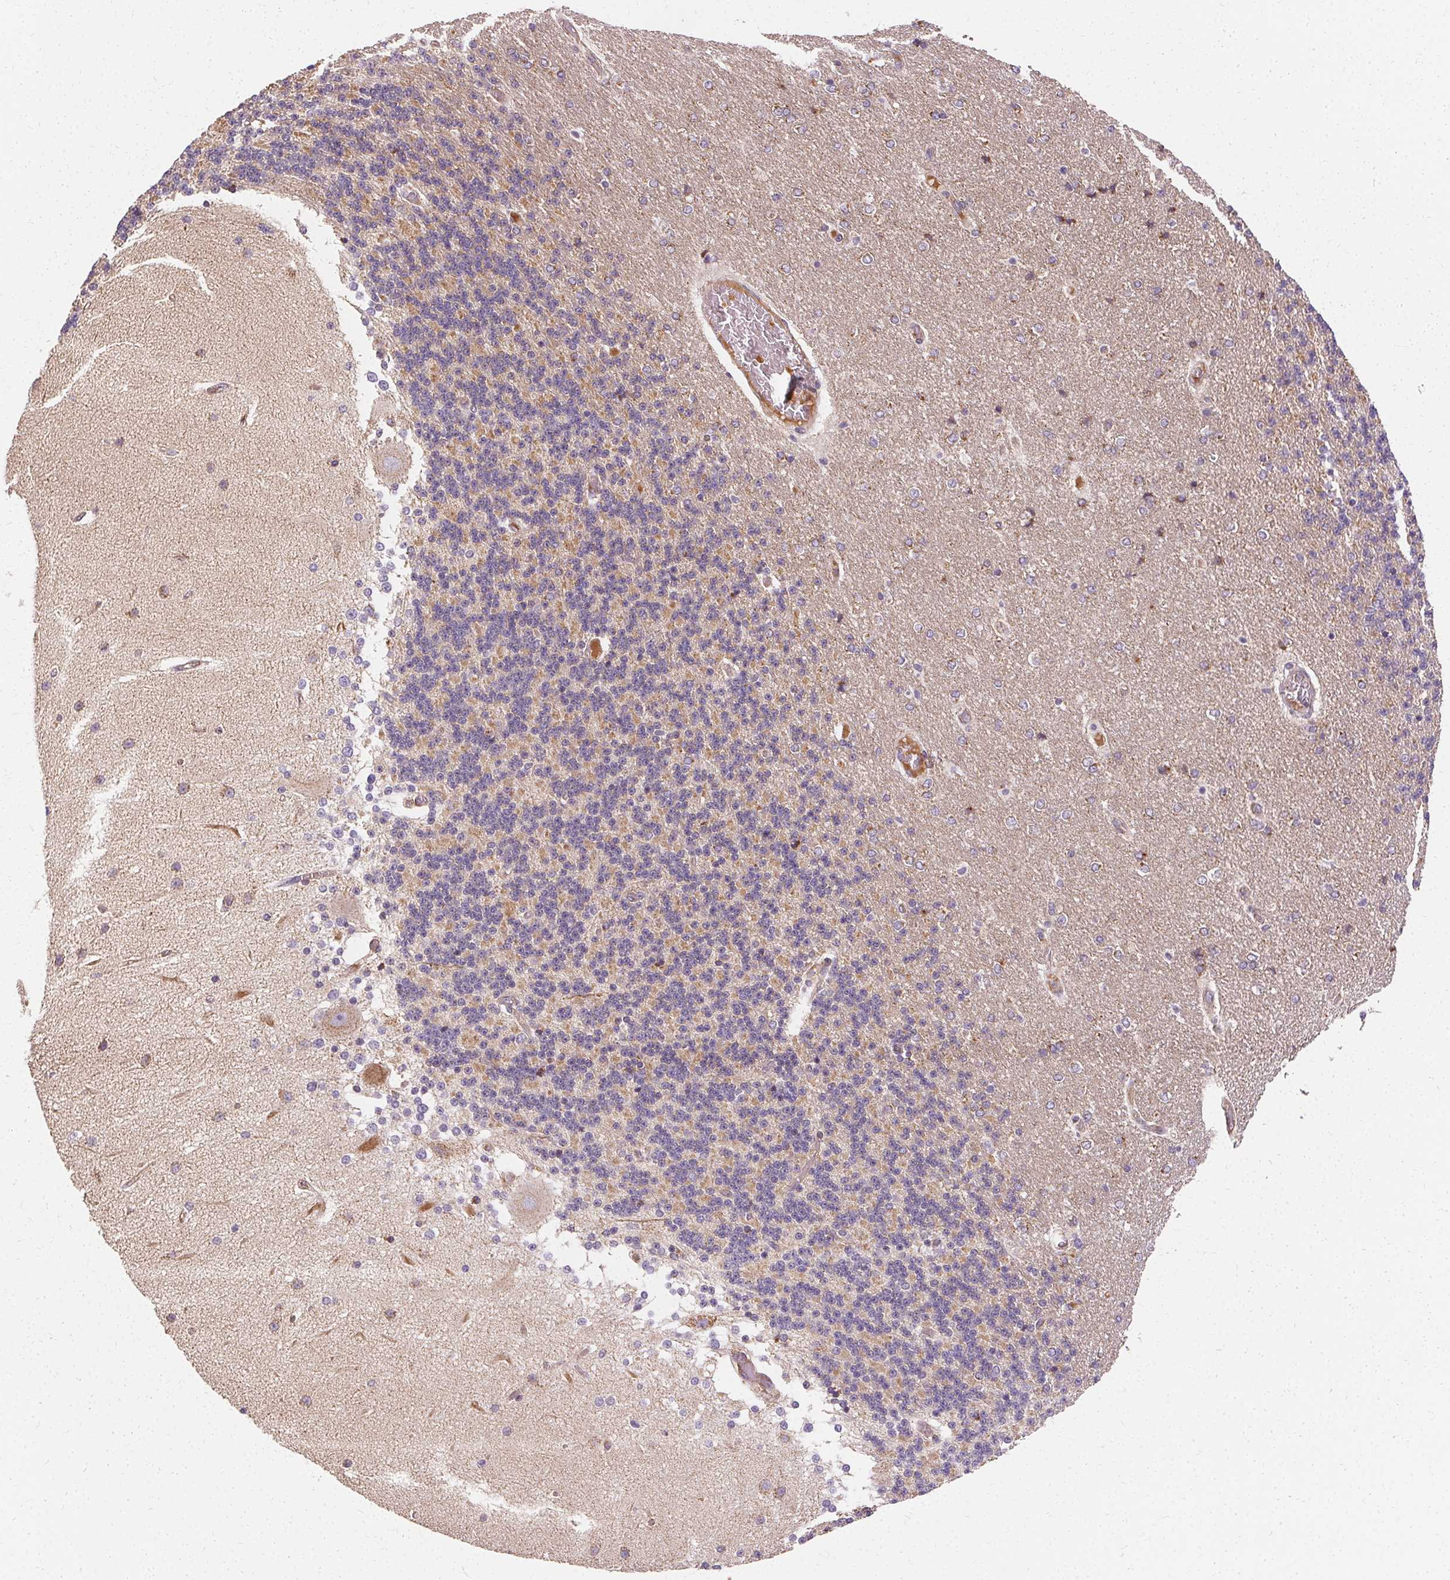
{"staining": {"intensity": "moderate", "quantity": "25%-75%", "location": "cytoplasmic/membranous"}, "tissue": "cerebellum", "cell_type": "Cells in granular layer", "image_type": "normal", "snomed": [{"axis": "morphology", "description": "Normal tissue, NOS"}, {"axis": "topography", "description": "Cerebellum"}], "caption": "Immunohistochemistry (IHC) micrograph of normal human cerebellum stained for a protein (brown), which demonstrates medium levels of moderate cytoplasmic/membranous staining in about 25%-75% of cells in granular layer.", "gene": "APLP1", "patient": {"sex": "female", "age": 54}}